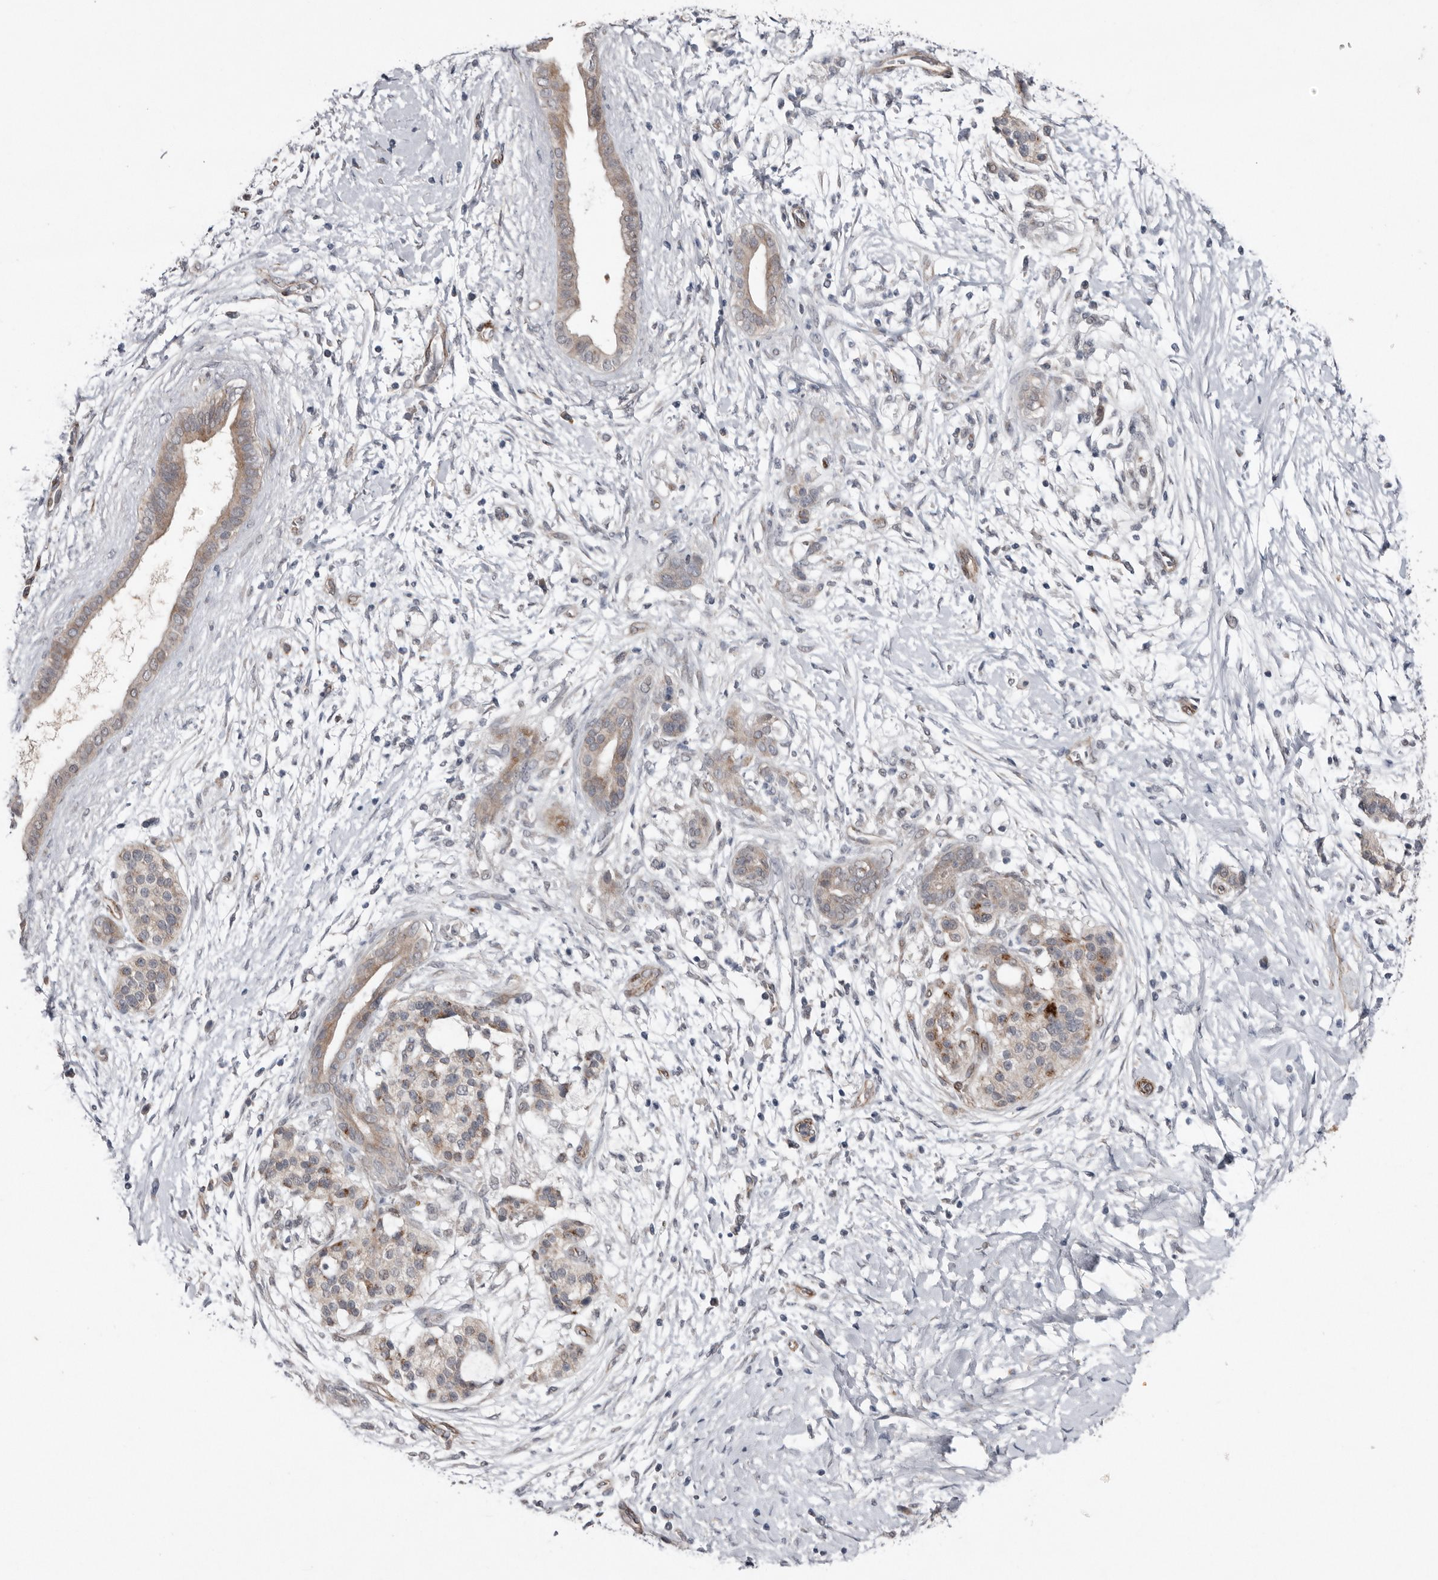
{"staining": {"intensity": "weak", "quantity": "25%-75%", "location": "cytoplasmic/membranous"}, "tissue": "pancreatic cancer", "cell_type": "Tumor cells", "image_type": "cancer", "snomed": [{"axis": "morphology", "description": "Adenocarcinoma, NOS"}, {"axis": "topography", "description": "Pancreas"}], "caption": "Immunohistochemical staining of pancreatic adenocarcinoma reveals weak cytoplasmic/membranous protein expression in approximately 25%-75% of tumor cells.", "gene": "RANBP17", "patient": {"sex": "male", "age": 58}}